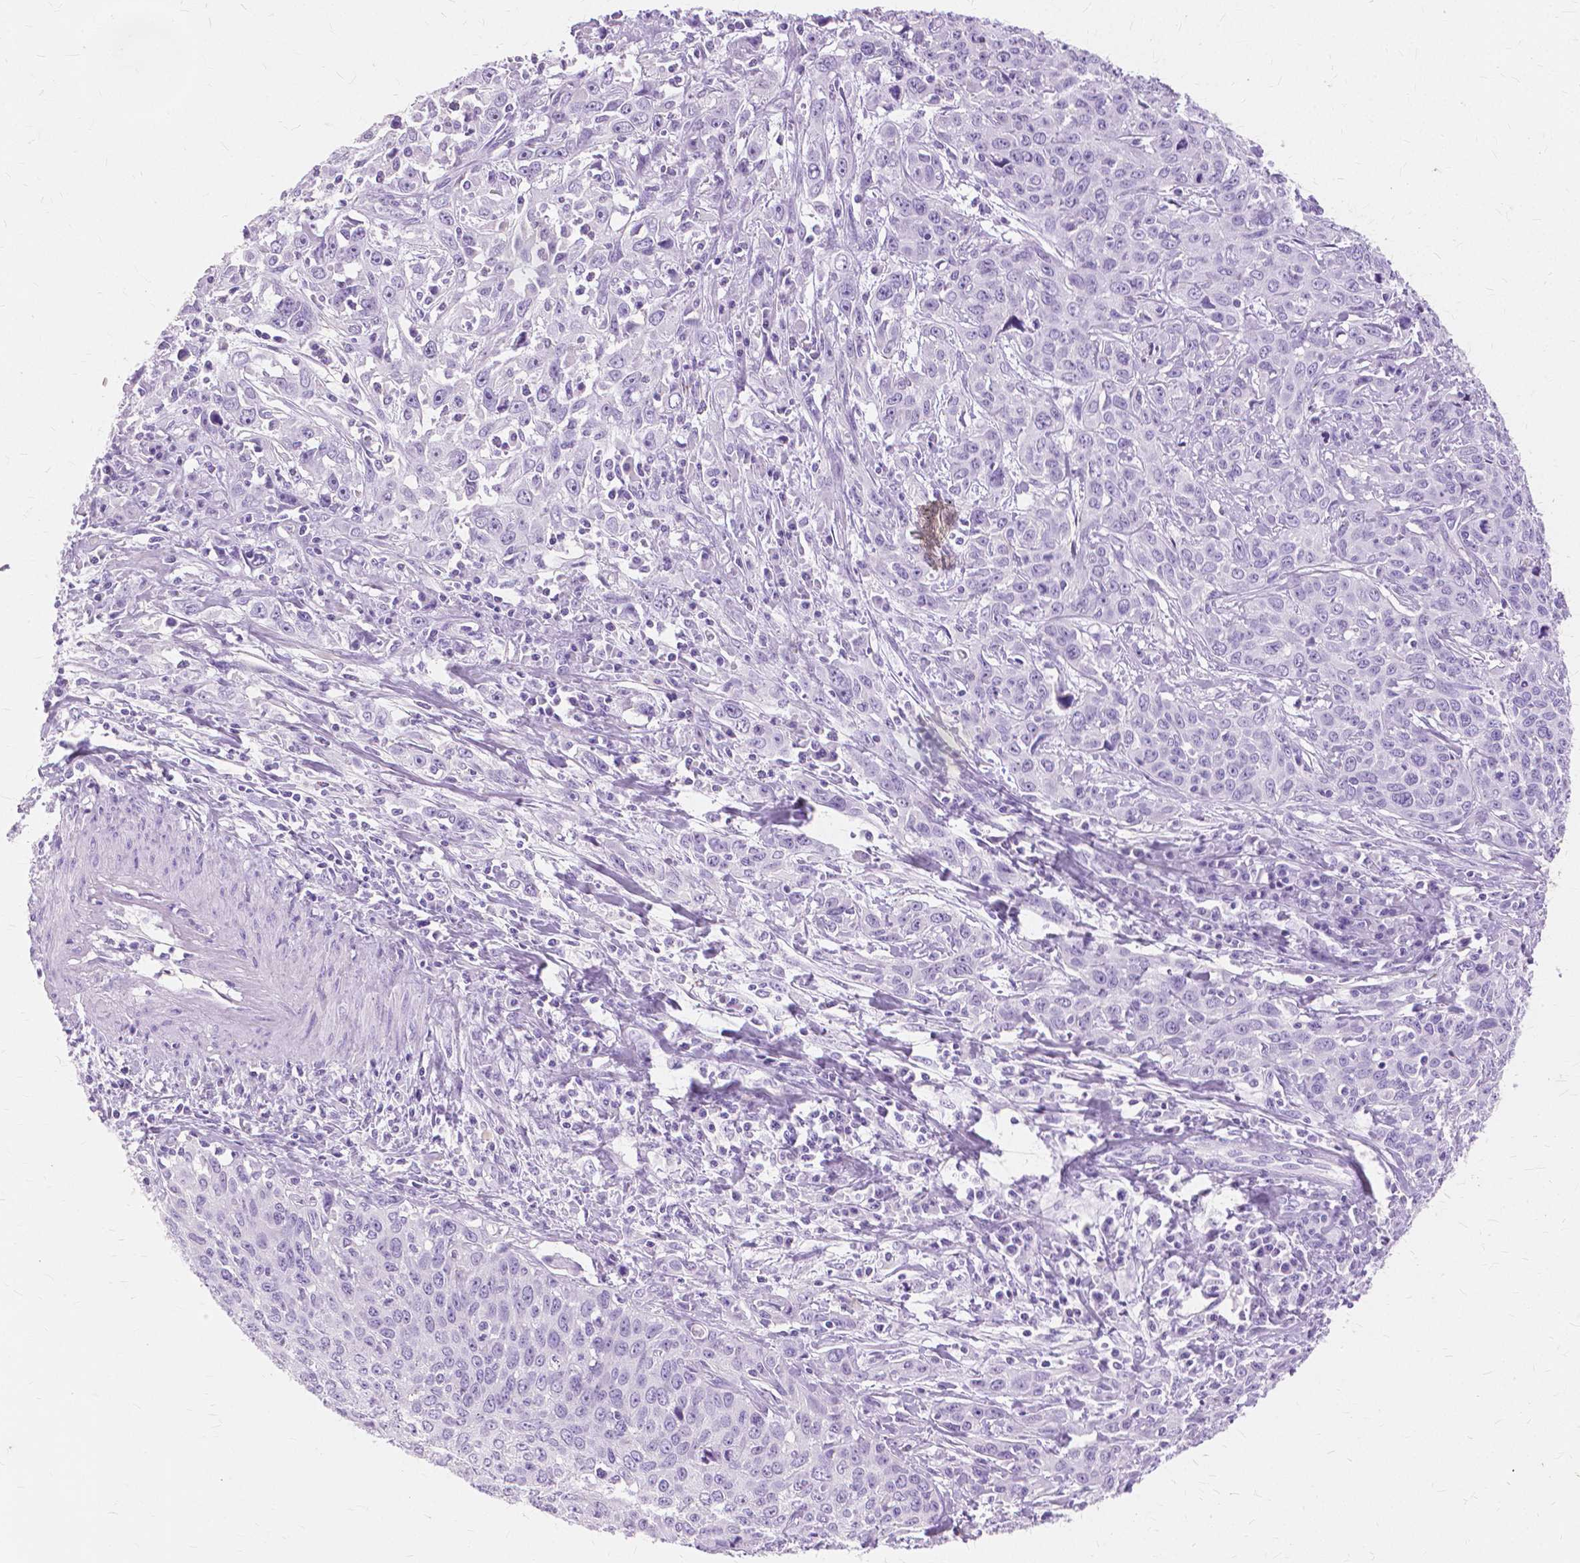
{"staining": {"intensity": "negative", "quantity": "none", "location": "none"}, "tissue": "cervical cancer", "cell_type": "Tumor cells", "image_type": "cancer", "snomed": [{"axis": "morphology", "description": "Squamous cell carcinoma, NOS"}, {"axis": "topography", "description": "Cervix"}], "caption": "The histopathology image reveals no significant positivity in tumor cells of cervical cancer.", "gene": "TGM1", "patient": {"sex": "female", "age": 38}}